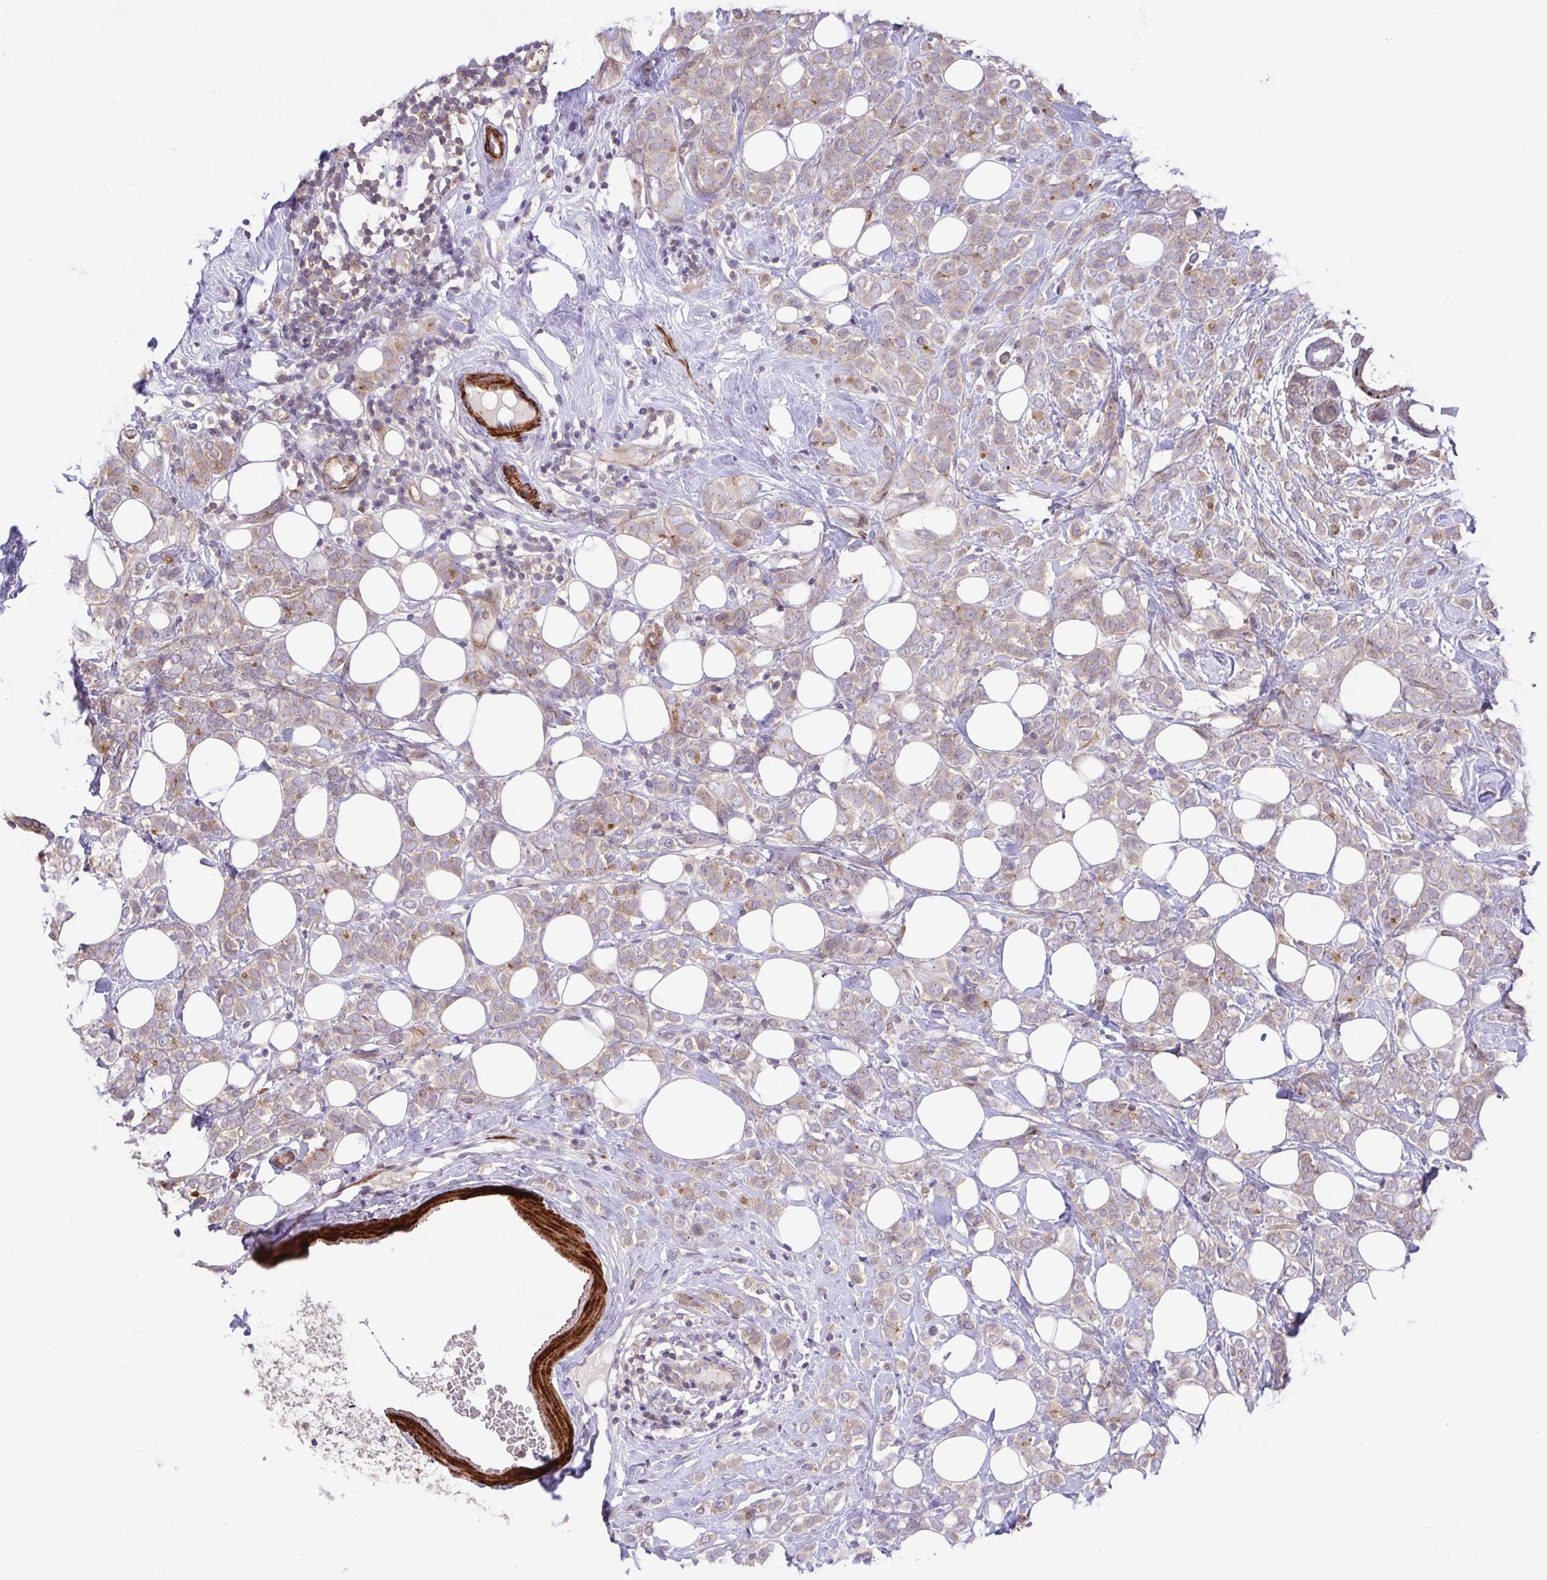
{"staining": {"intensity": "weak", "quantity": ">75%", "location": "cytoplasmic/membranous"}, "tissue": "breast cancer", "cell_type": "Tumor cells", "image_type": "cancer", "snomed": [{"axis": "morphology", "description": "Lobular carcinoma"}, {"axis": "topography", "description": "Breast"}], "caption": "This is an image of immunohistochemistry (IHC) staining of breast cancer, which shows weak expression in the cytoplasmic/membranous of tumor cells.", "gene": "IDE", "patient": {"sex": "female", "age": 49}}